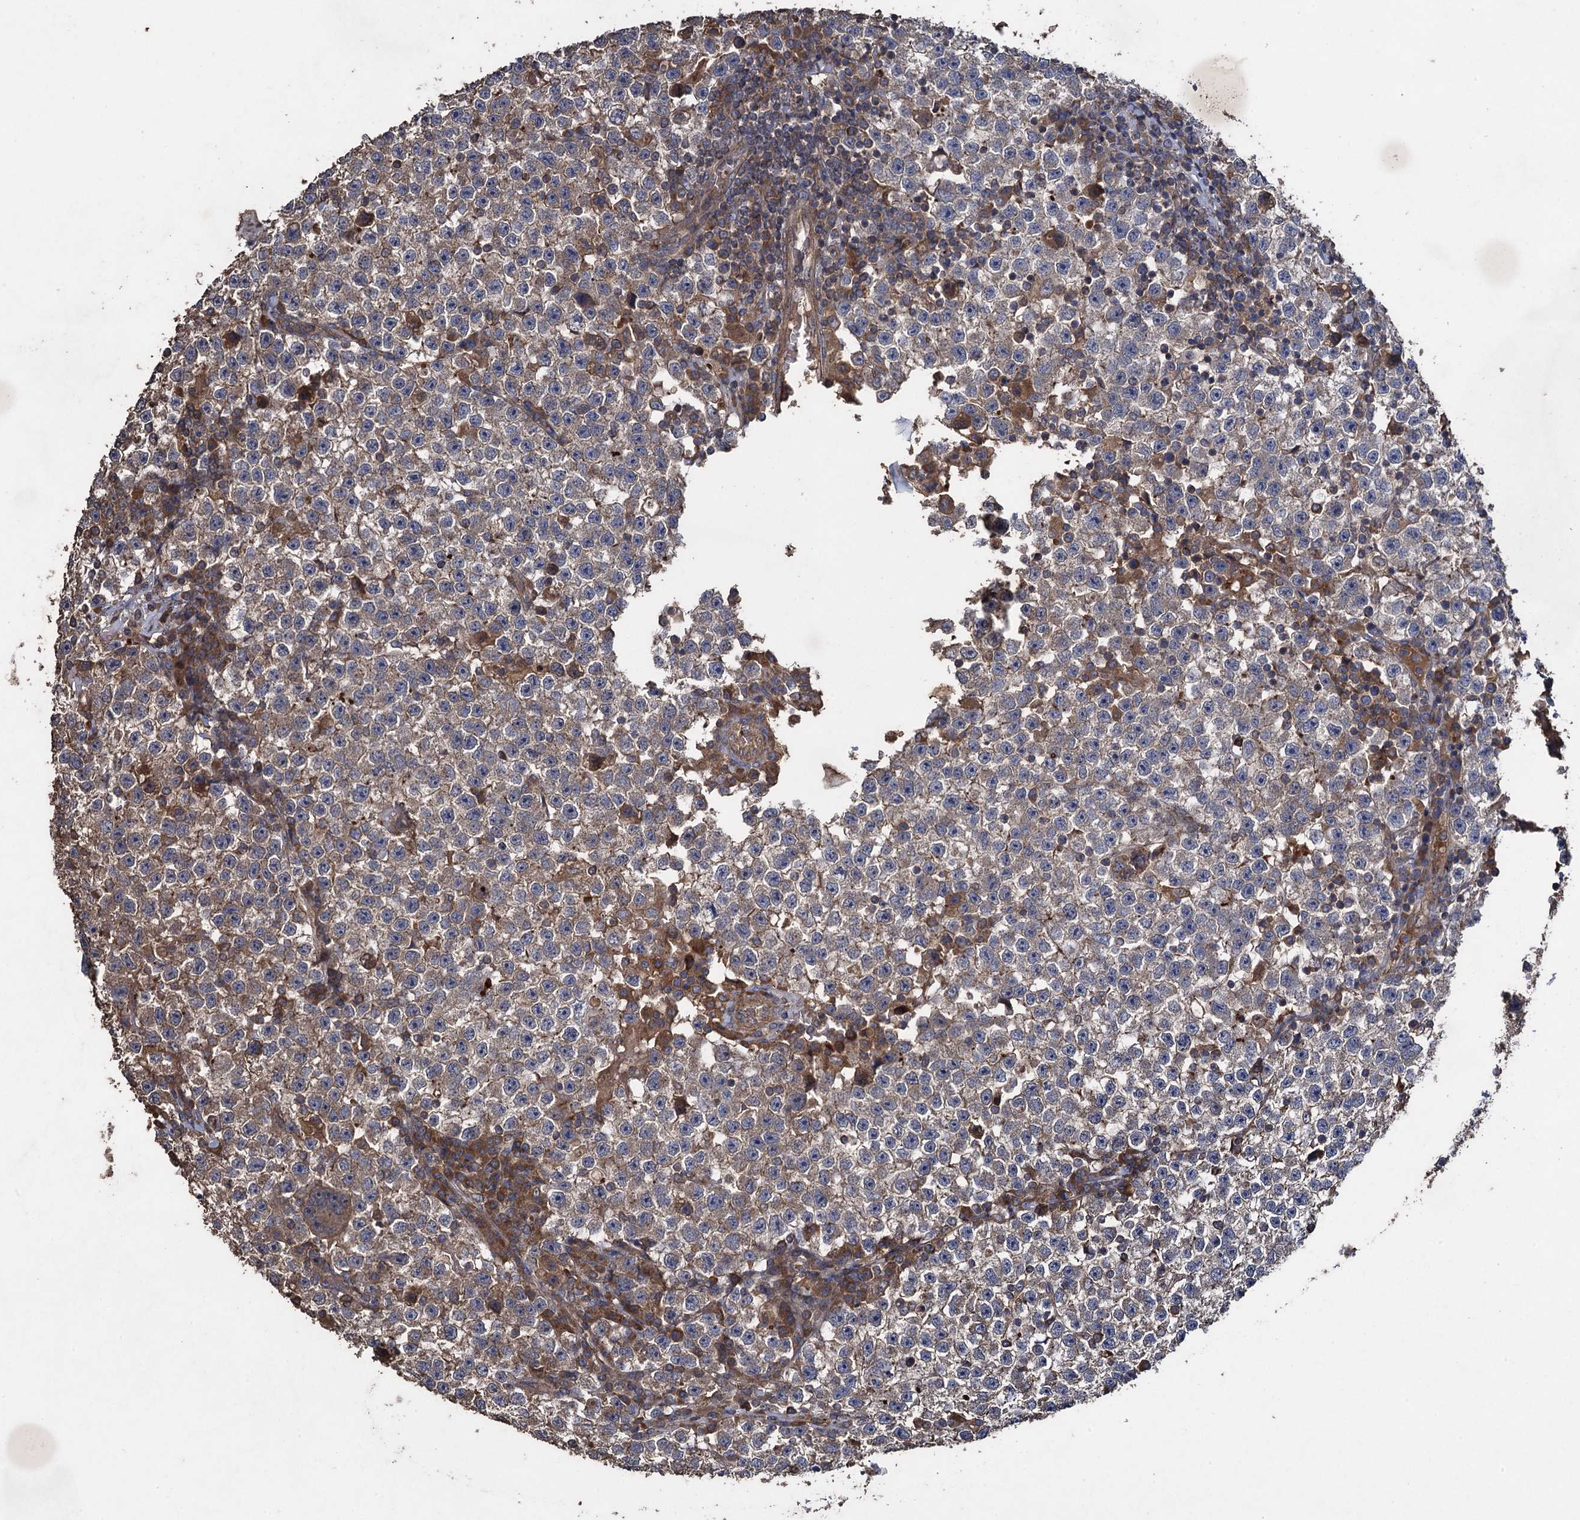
{"staining": {"intensity": "moderate", "quantity": ">75%", "location": "cytoplasmic/membranous"}, "tissue": "testis cancer", "cell_type": "Tumor cells", "image_type": "cancer", "snomed": [{"axis": "morphology", "description": "Seminoma, NOS"}, {"axis": "topography", "description": "Testis"}], "caption": "This histopathology image demonstrates immunohistochemistry (IHC) staining of human testis cancer (seminoma), with medium moderate cytoplasmic/membranous expression in approximately >75% of tumor cells.", "gene": "TXNDC11", "patient": {"sex": "male", "age": 22}}